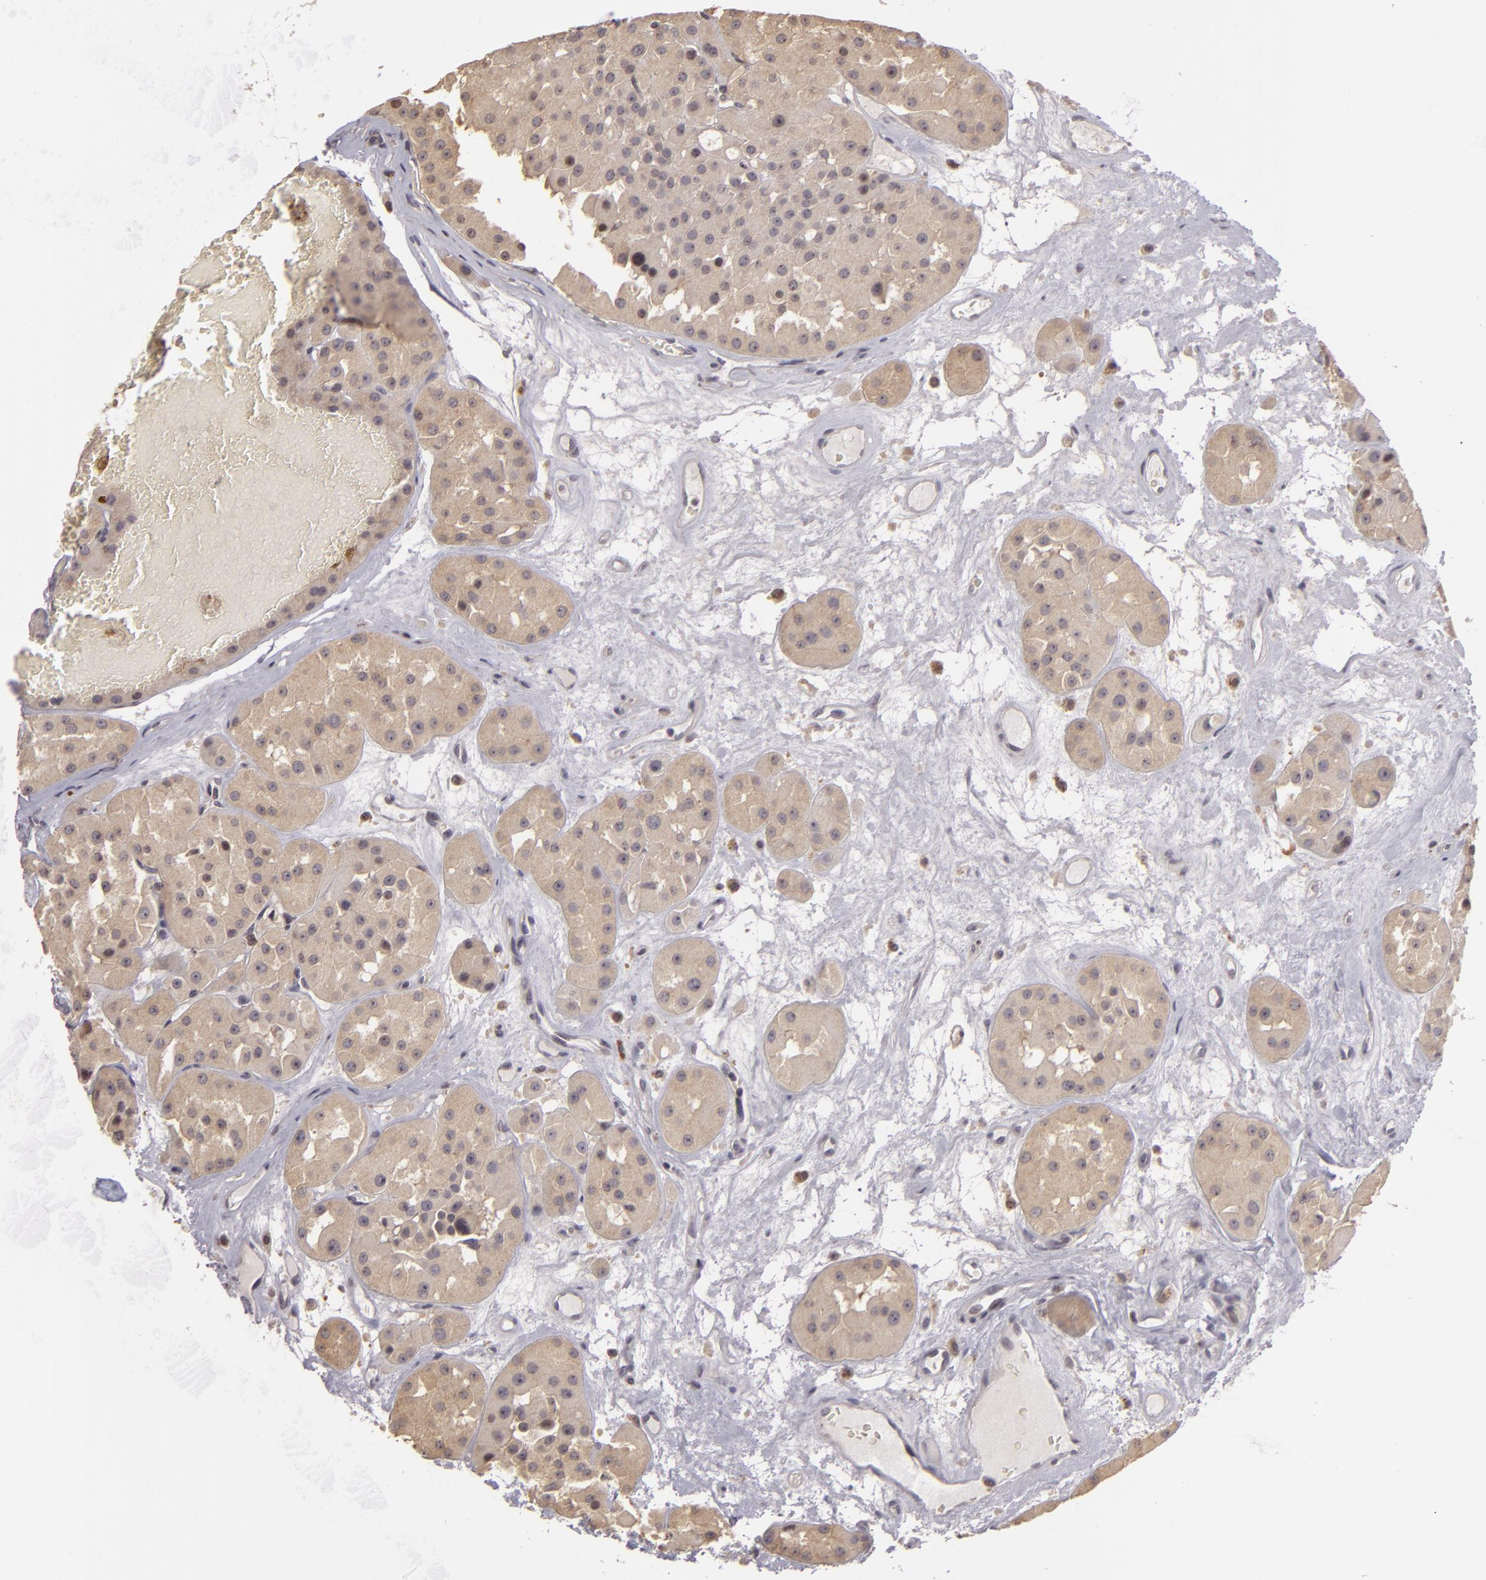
{"staining": {"intensity": "weak", "quantity": "<25%", "location": "nuclear"}, "tissue": "renal cancer", "cell_type": "Tumor cells", "image_type": "cancer", "snomed": [{"axis": "morphology", "description": "Adenocarcinoma, uncertain malignant potential"}, {"axis": "topography", "description": "Kidney"}], "caption": "Immunohistochemistry photomicrograph of neoplastic tissue: renal cancer (adenocarcinoma,  uncertain malignant potential) stained with DAB (3,3'-diaminobenzidine) shows no significant protein expression in tumor cells.", "gene": "AKAP6", "patient": {"sex": "male", "age": 63}}